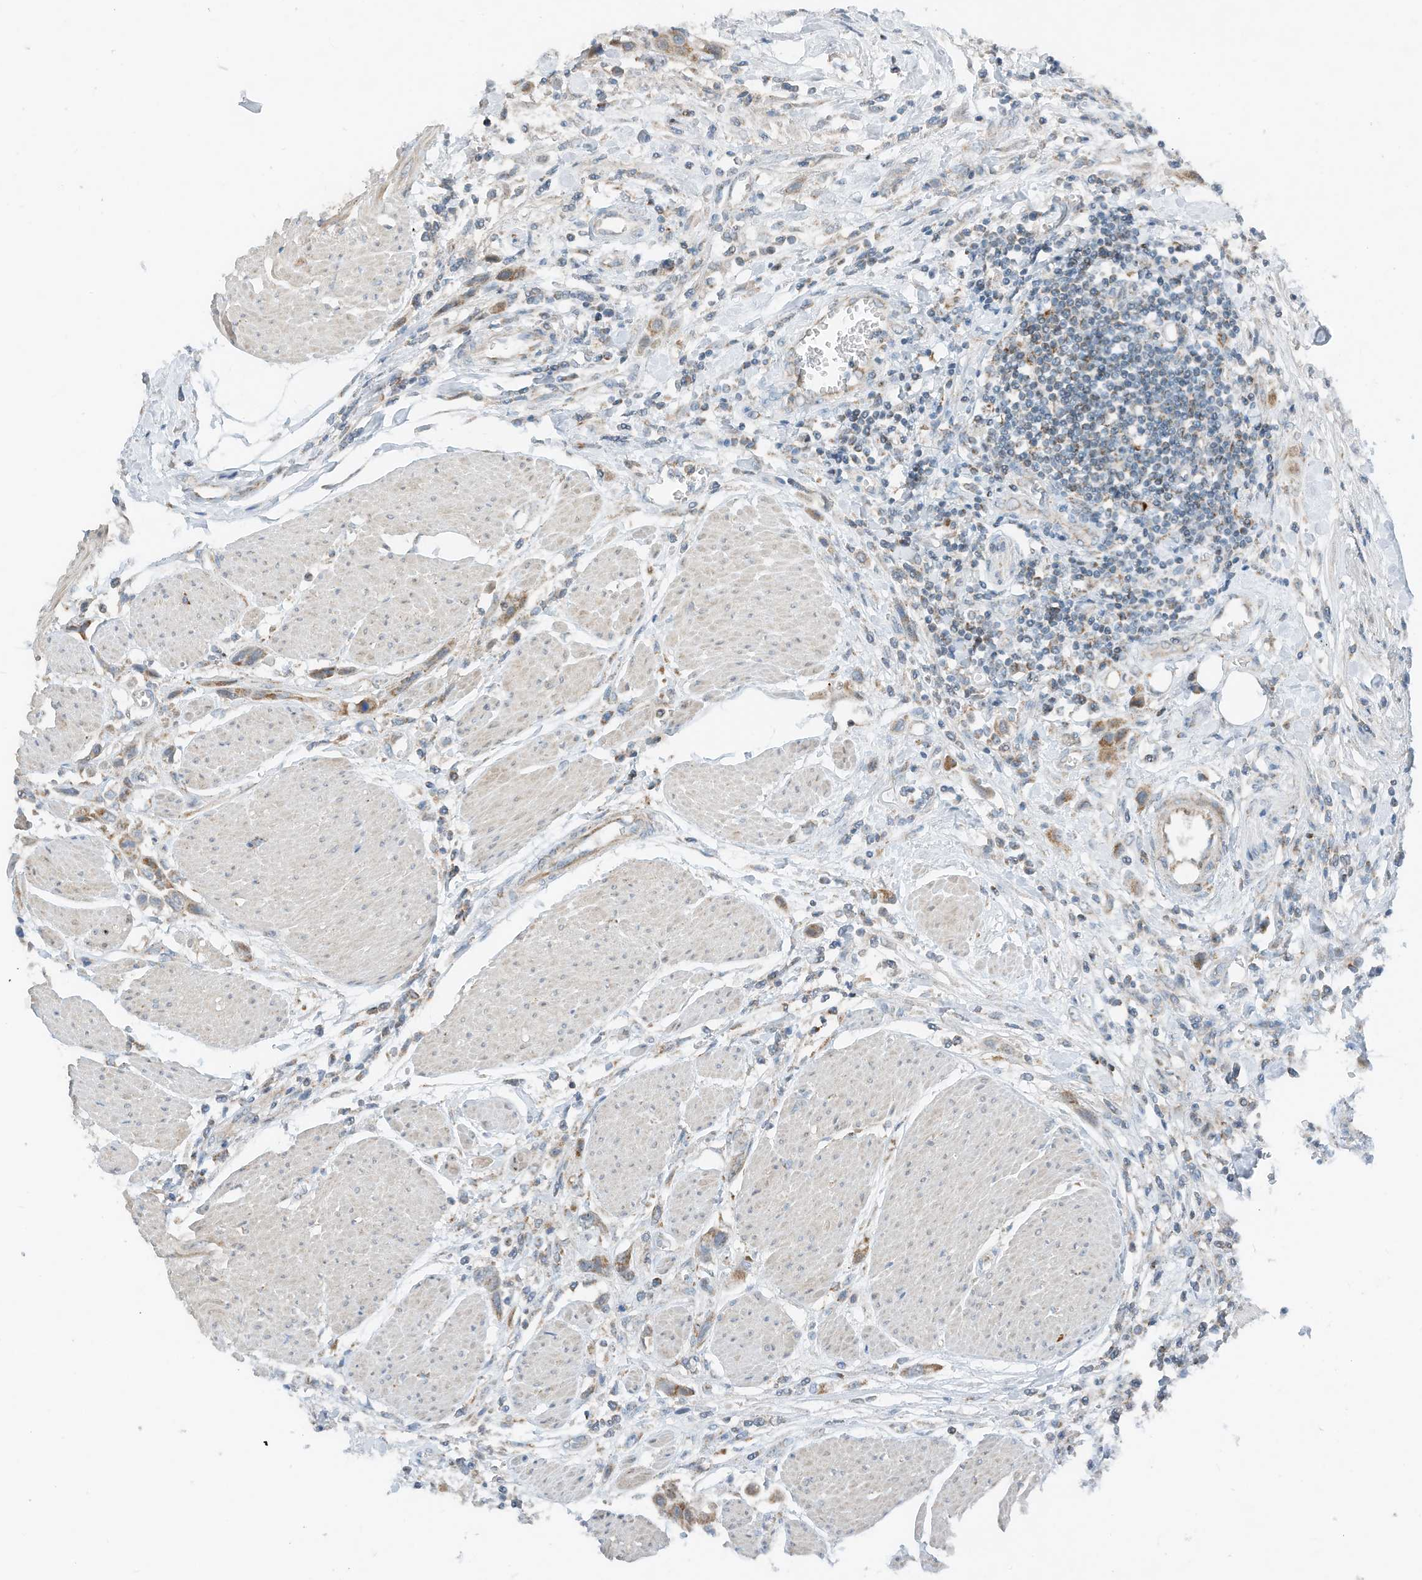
{"staining": {"intensity": "moderate", "quantity": ">75%", "location": "cytoplasmic/membranous"}, "tissue": "urothelial cancer", "cell_type": "Tumor cells", "image_type": "cancer", "snomed": [{"axis": "morphology", "description": "Urothelial carcinoma, High grade"}, {"axis": "topography", "description": "Urinary bladder"}], "caption": "Immunohistochemical staining of urothelial carcinoma (high-grade) shows medium levels of moderate cytoplasmic/membranous positivity in approximately >75% of tumor cells. (IHC, brightfield microscopy, high magnification).", "gene": "RMND1", "patient": {"sex": "male", "age": 50}}